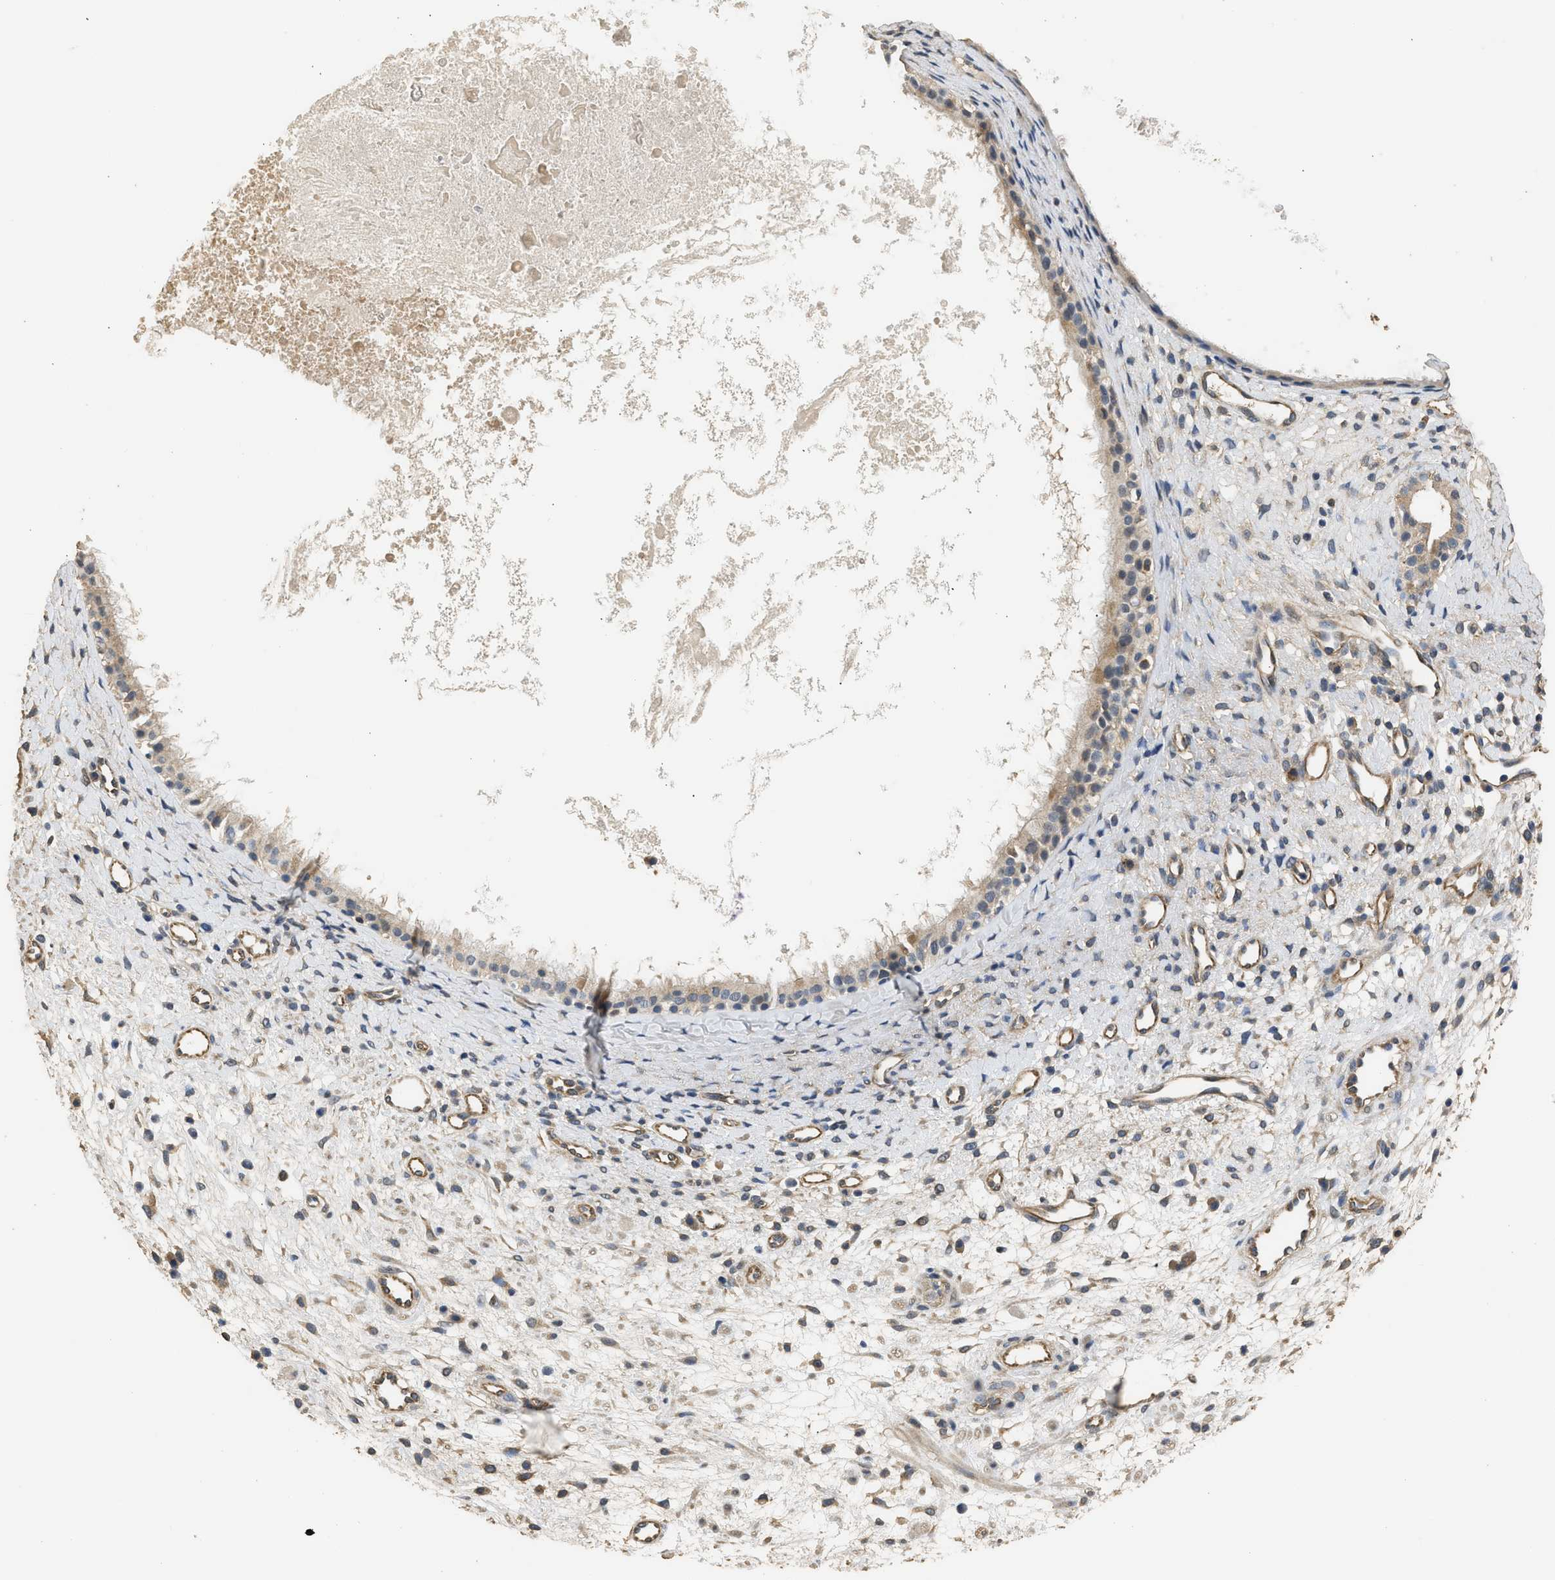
{"staining": {"intensity": "moderate", "quantity": ">75%", "location": "cytoplasmic/membranous"}, "tissue": "nasopharynx", "cell_type": "Respiratory epithelial cells", "image_type": "normal", "snomed": [{"axis": "morphology", "description": "Normal tissue, NOS"}, {"axis": "topography", "description": "Nasopharynx"}], "caption": "Immunohistochemistry (IHC) of unremarkable nasopharynx demonstrates medium levels of moderate cytoplasmic/membranous positivity in about >75% of respiratory epithelial cells. Immunohistochemistry stains the protein of interest in brown and the nuclei are stained blue.", "gene": "SPINT2", "patient": {"sex": "male", "age": 22}}